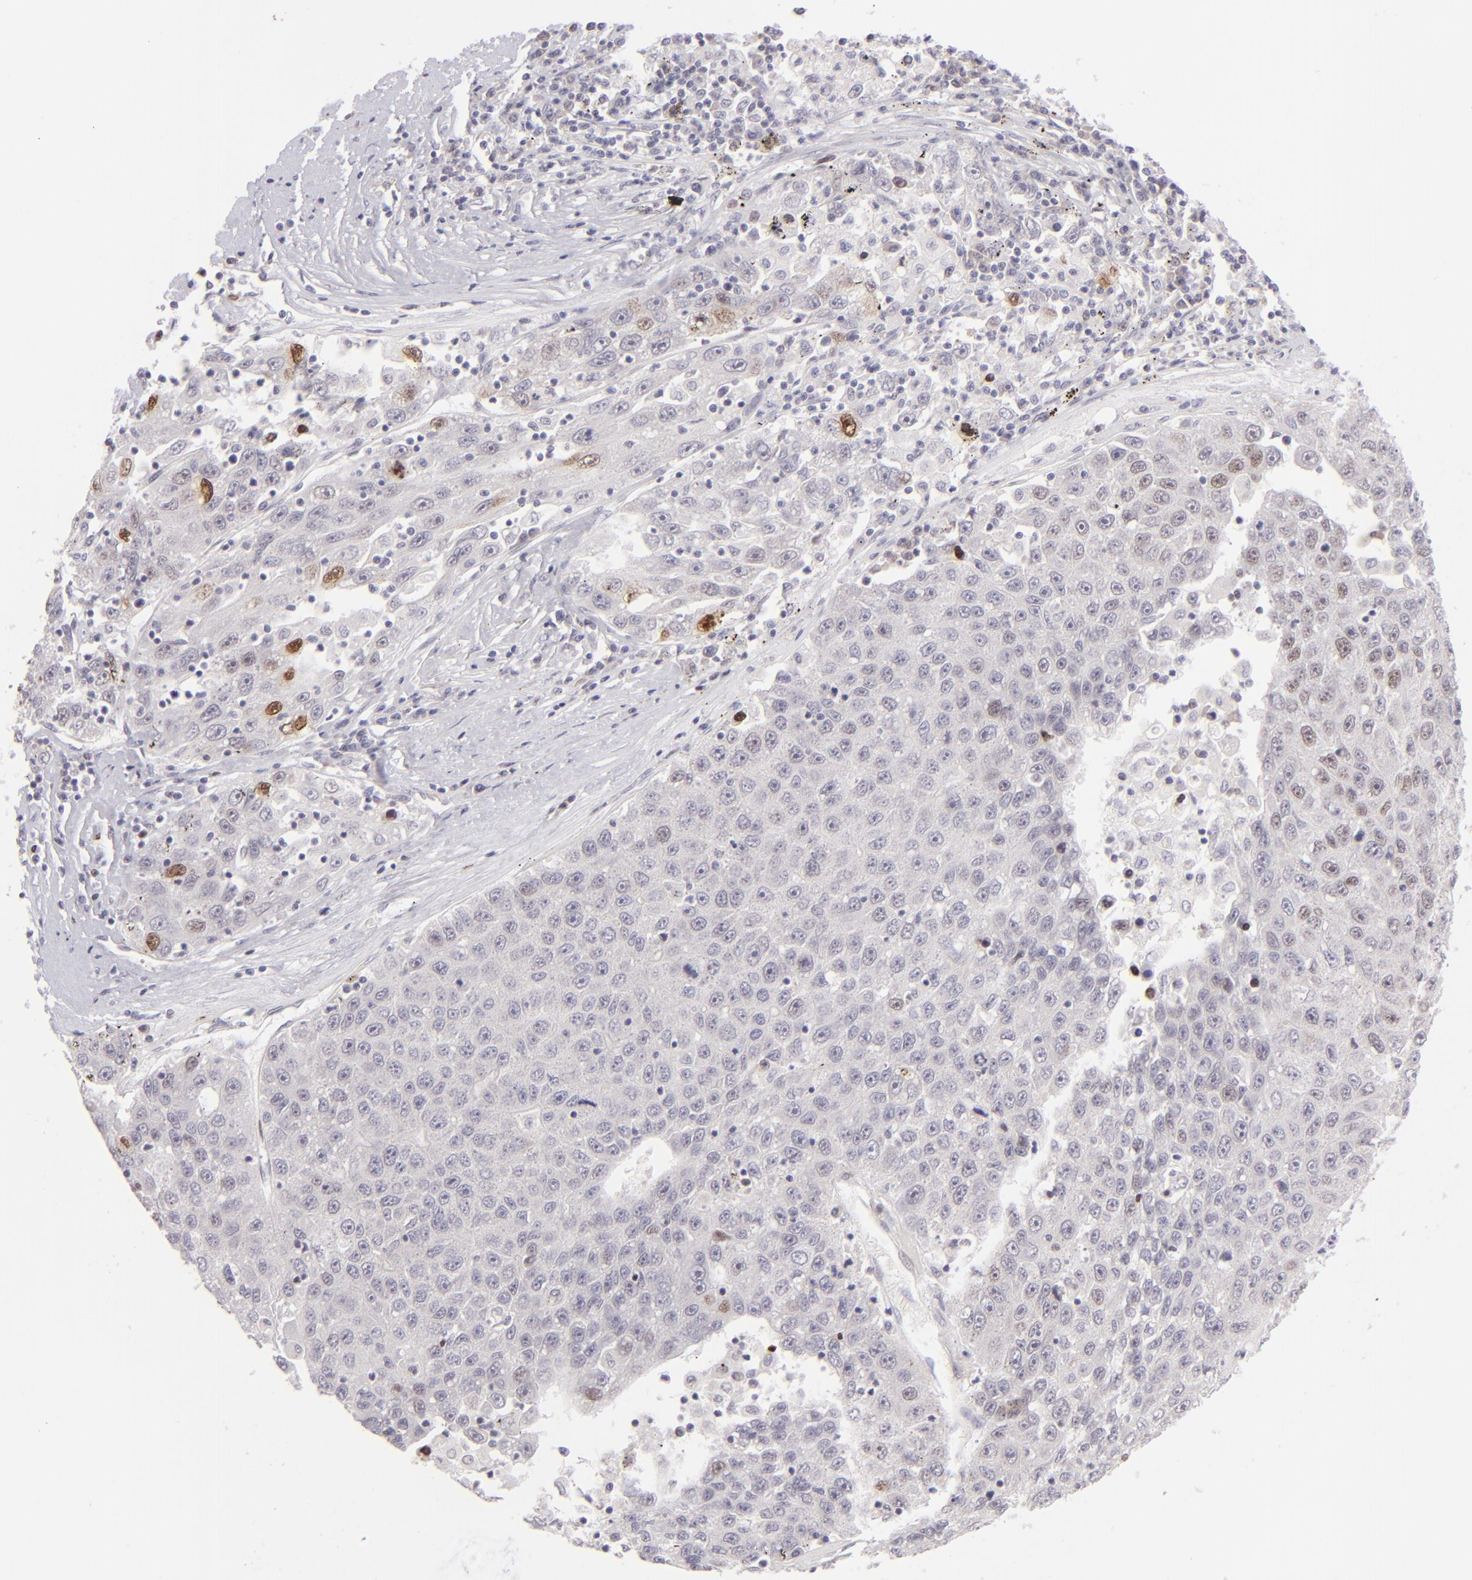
{"staining": {"intensity": "moderate", "quantity": "<25%", "location": "nuclear"}, "tissue": "liver cancer", "cell_type": "Tumor cells", "image_type": "cancer", "snomed": [{"axis": "morphology", "description": "Carcinoma, Hepatocellular, NOS"}, {"axis": "topography", "description": "Liver"}], "caption": "Human liver hepatocellular carcinoma stained with a protein marker shows moderate staining in tumor cells.", "gene": "POU2F1", "patient": {"sex": "male", "age": 49}}